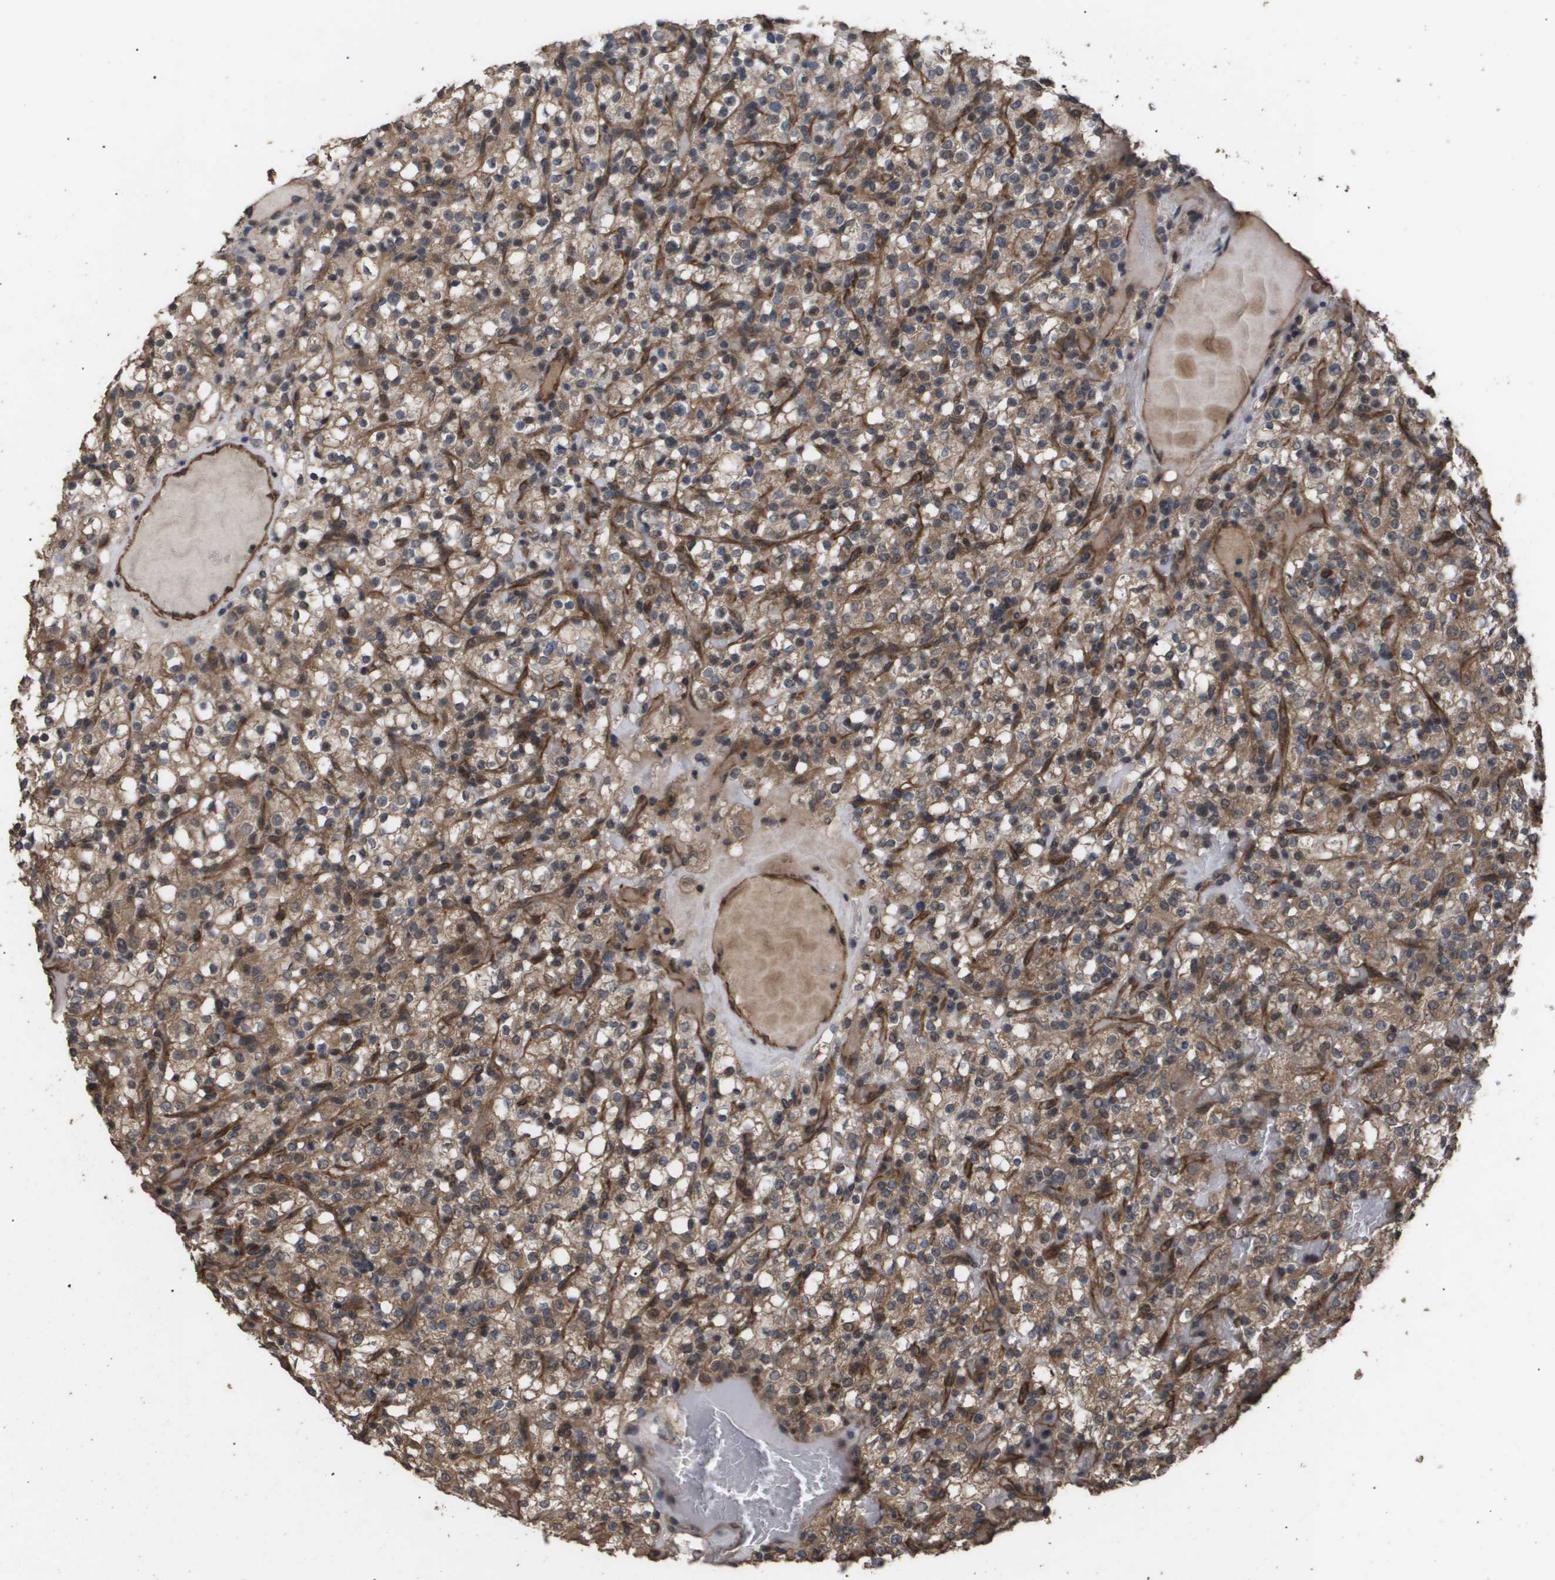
{"staining": {"intensity": "moderate", "quantity": ">75%", "location": "cytoplasmic/membranous"}, "tissue": "renal cancer", "cell_type": "Tumor cells", "image_type": "cancer", "snomed": [{"axis": "morphology", "description": "Normal tissue, NOS"}, {"axis": "morphology", "description": "Adenocarcinoma, NOS"}, {"axis": "topography", "description": "Kidney"}], "caption": "IHC micrograph of human renal cancer stained for a protein (brown), which exhibits medium levels of moderate cytoplasmic/membranous positivity in about >75% of tumor cells.", "gene": "CUL5", "patient": {"sex": "female", "age": 72}}